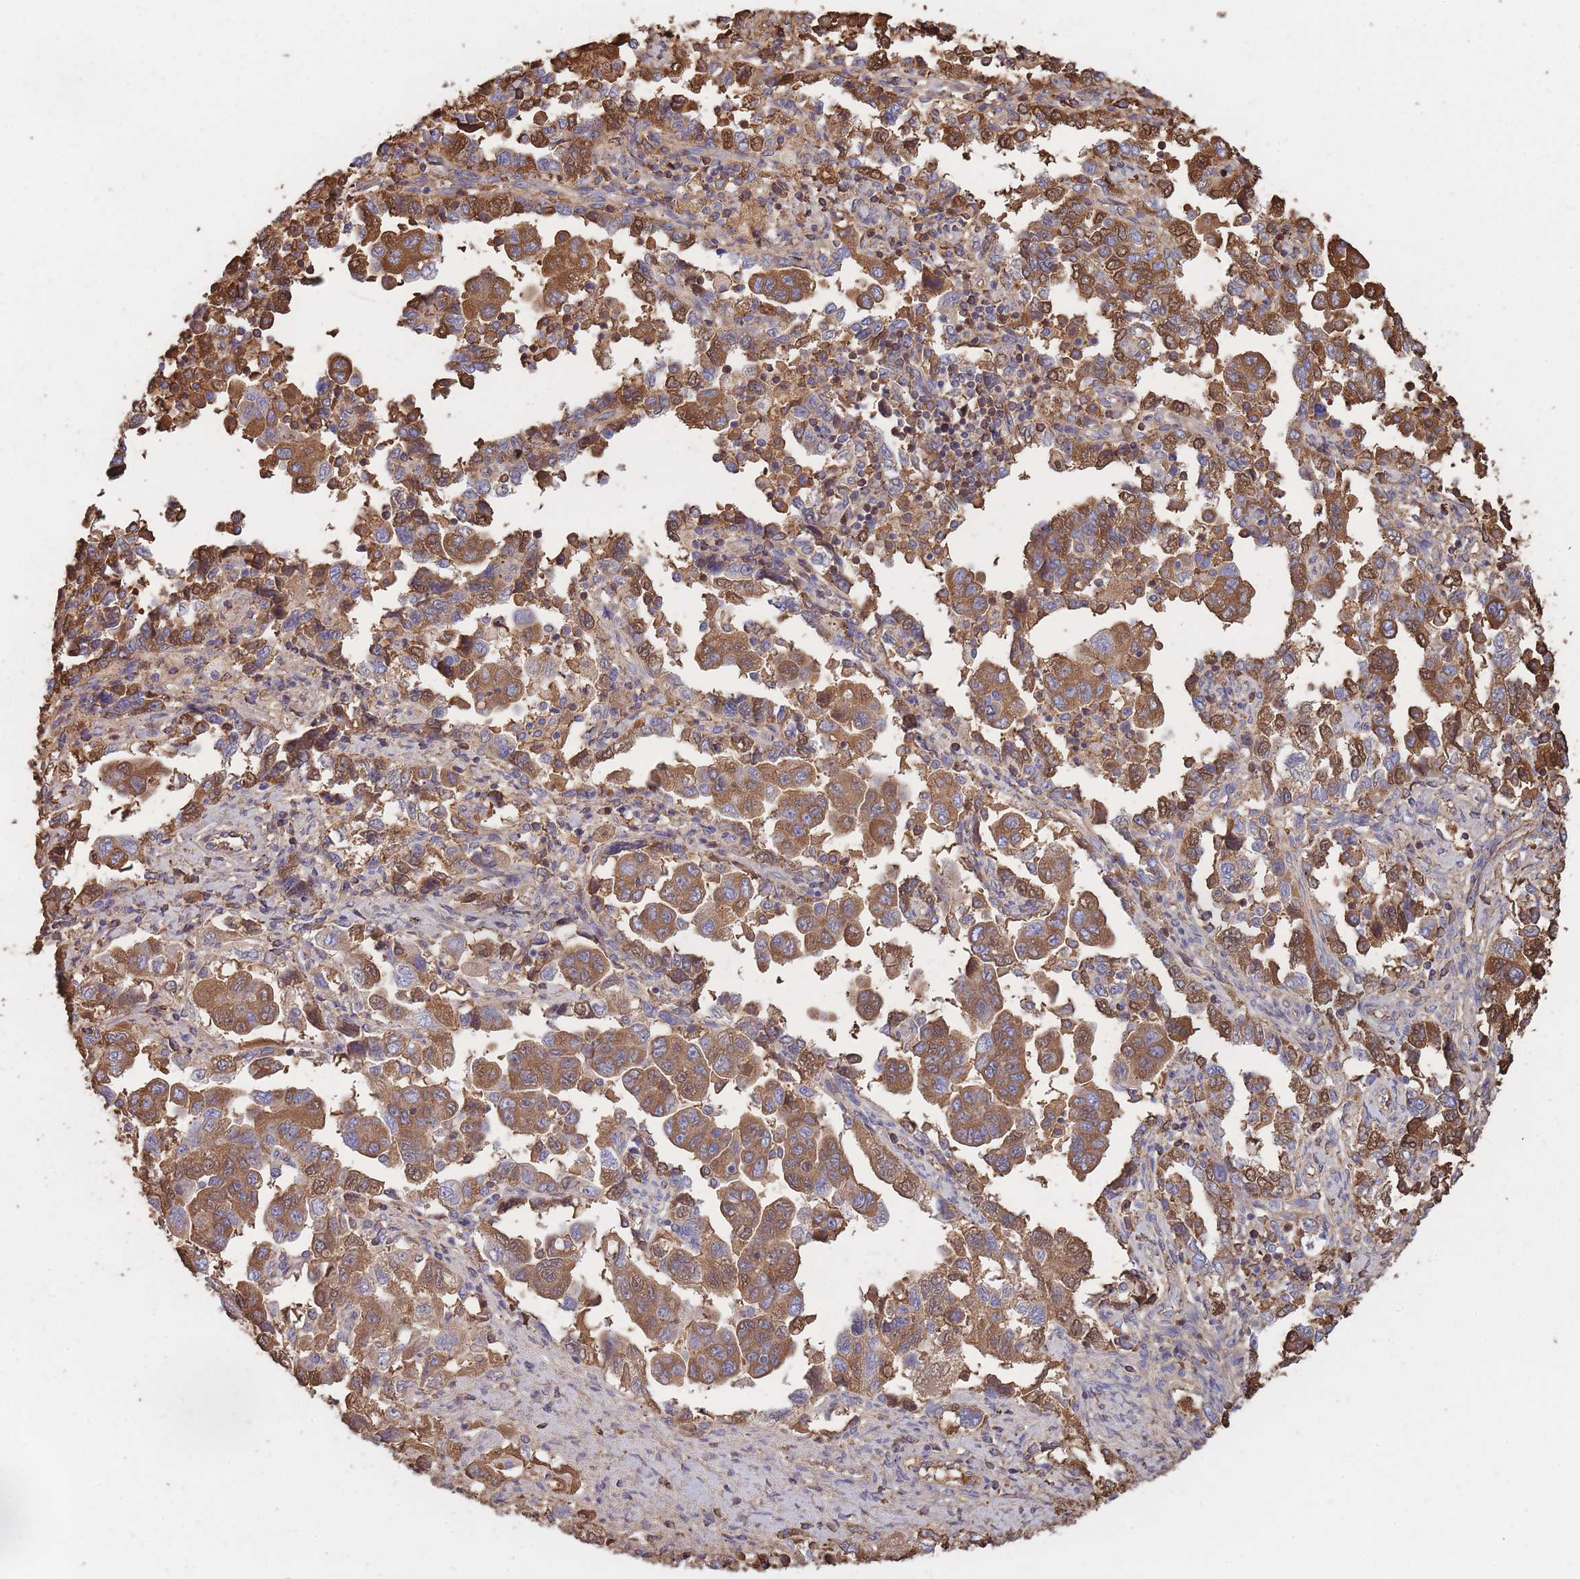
{"staining": {"intensity": "moderate", "quantity": ">75%", "location": "cytoplasmic/membranous"}, "tissue": "ovarian cancer", "cell_type": "Tumor cells", "image_type": "cancer", "snomed": [{"axis": "morphology", "description": "Carcinoma, NOS"}, {"axis": "morphology", "description": "Cystadenocarcinoma, serous, NOS"}, {"axis": "topography", "description": "Ovary"}], "caption": "Immunohistochemistry of ovarian cancer (serous cystadenocarcinoma) shows medium levels of moderate cytoplasmic/membranous positivity in approximately >75% of tumor cells. Nuclei are stained in blue.", "gene": "KAT2A", "patient": {"sex": "female", "age": 69}}